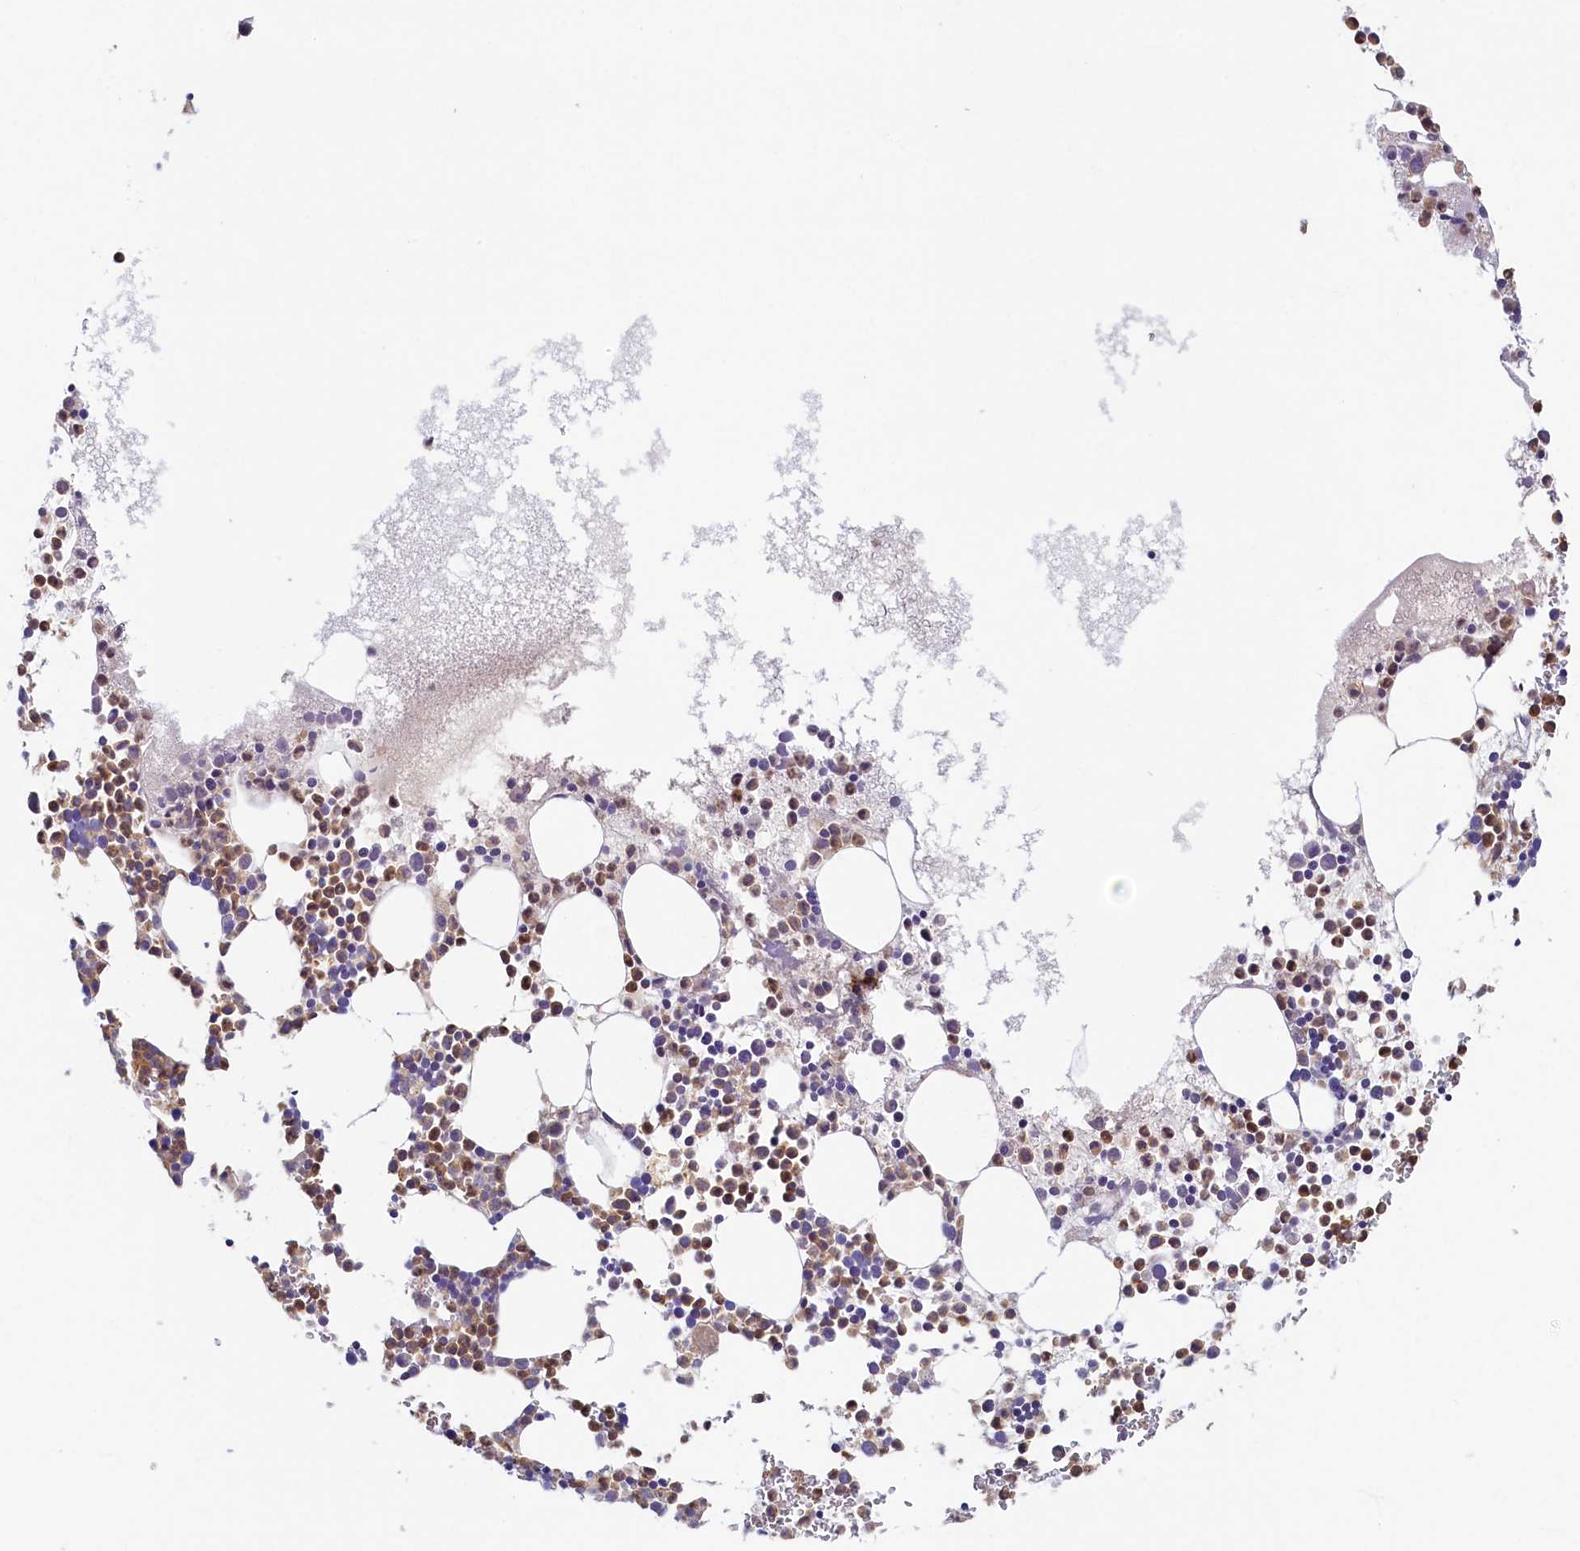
{"staining": {"intensity": "moderate", "quantity": "25%-75%", "location": "cytoplasmic/membranous"}, "tissue": "bone marrow", "cell_type": "Hematopoietic cells", "image_type": "normal", "snomed": [{"axis": "morphology", "description": "Normal tissue, NOS"}, {"axis": "topography", "description": "Bone marrow"}], "caption": "A medium amount of moderate cytoplasmic/membranous expression is present in about 25%-75% of hematopoietic cells in benign bone marrow. Nuclei are stained in blue.", "gene": "TIMM8B", "patient": {"sex": "female", "age": 78}}